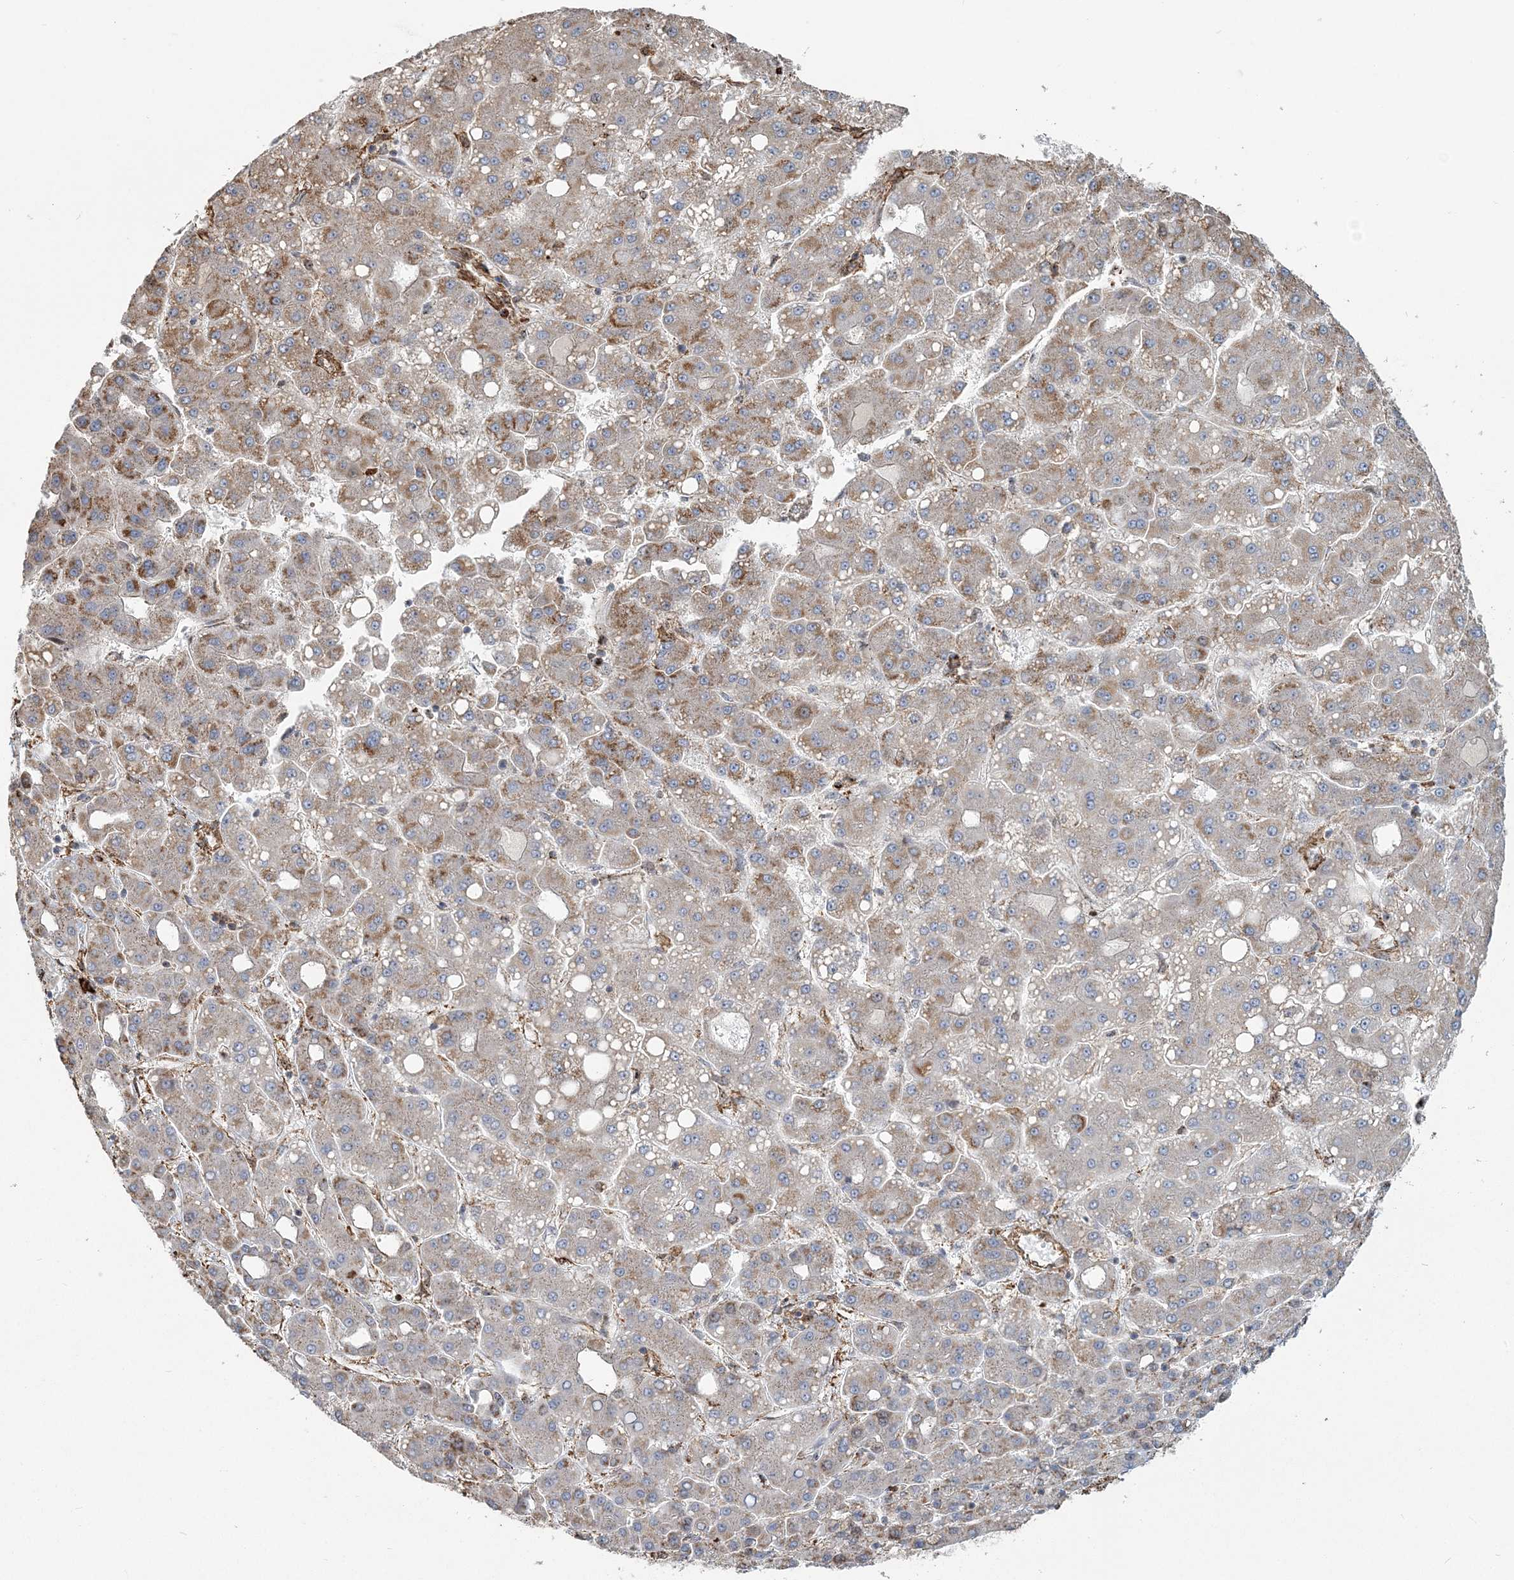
{"staining": {"intensity": "moderate", "quantity": "25%-75%", "location": "cytoplasmic/membranous"}, "tissue": "liver cancer", "cell_type": "Tumor cells", "image_type": "cancer", "snomed": [{"axis": "morphology", "description": "Carcinoma, Hepatocellular, NOS"}, {"axis": "topography", "description": "Liver"}], "caption": "Liver cancer stained with a brown dye demonstrates moderate cytoplasmic/membranous positive expression in about 25%-75% of tumor cells.", "gene": "TRAF3IP2", "patient": {"sex": "male", "age": 65}}